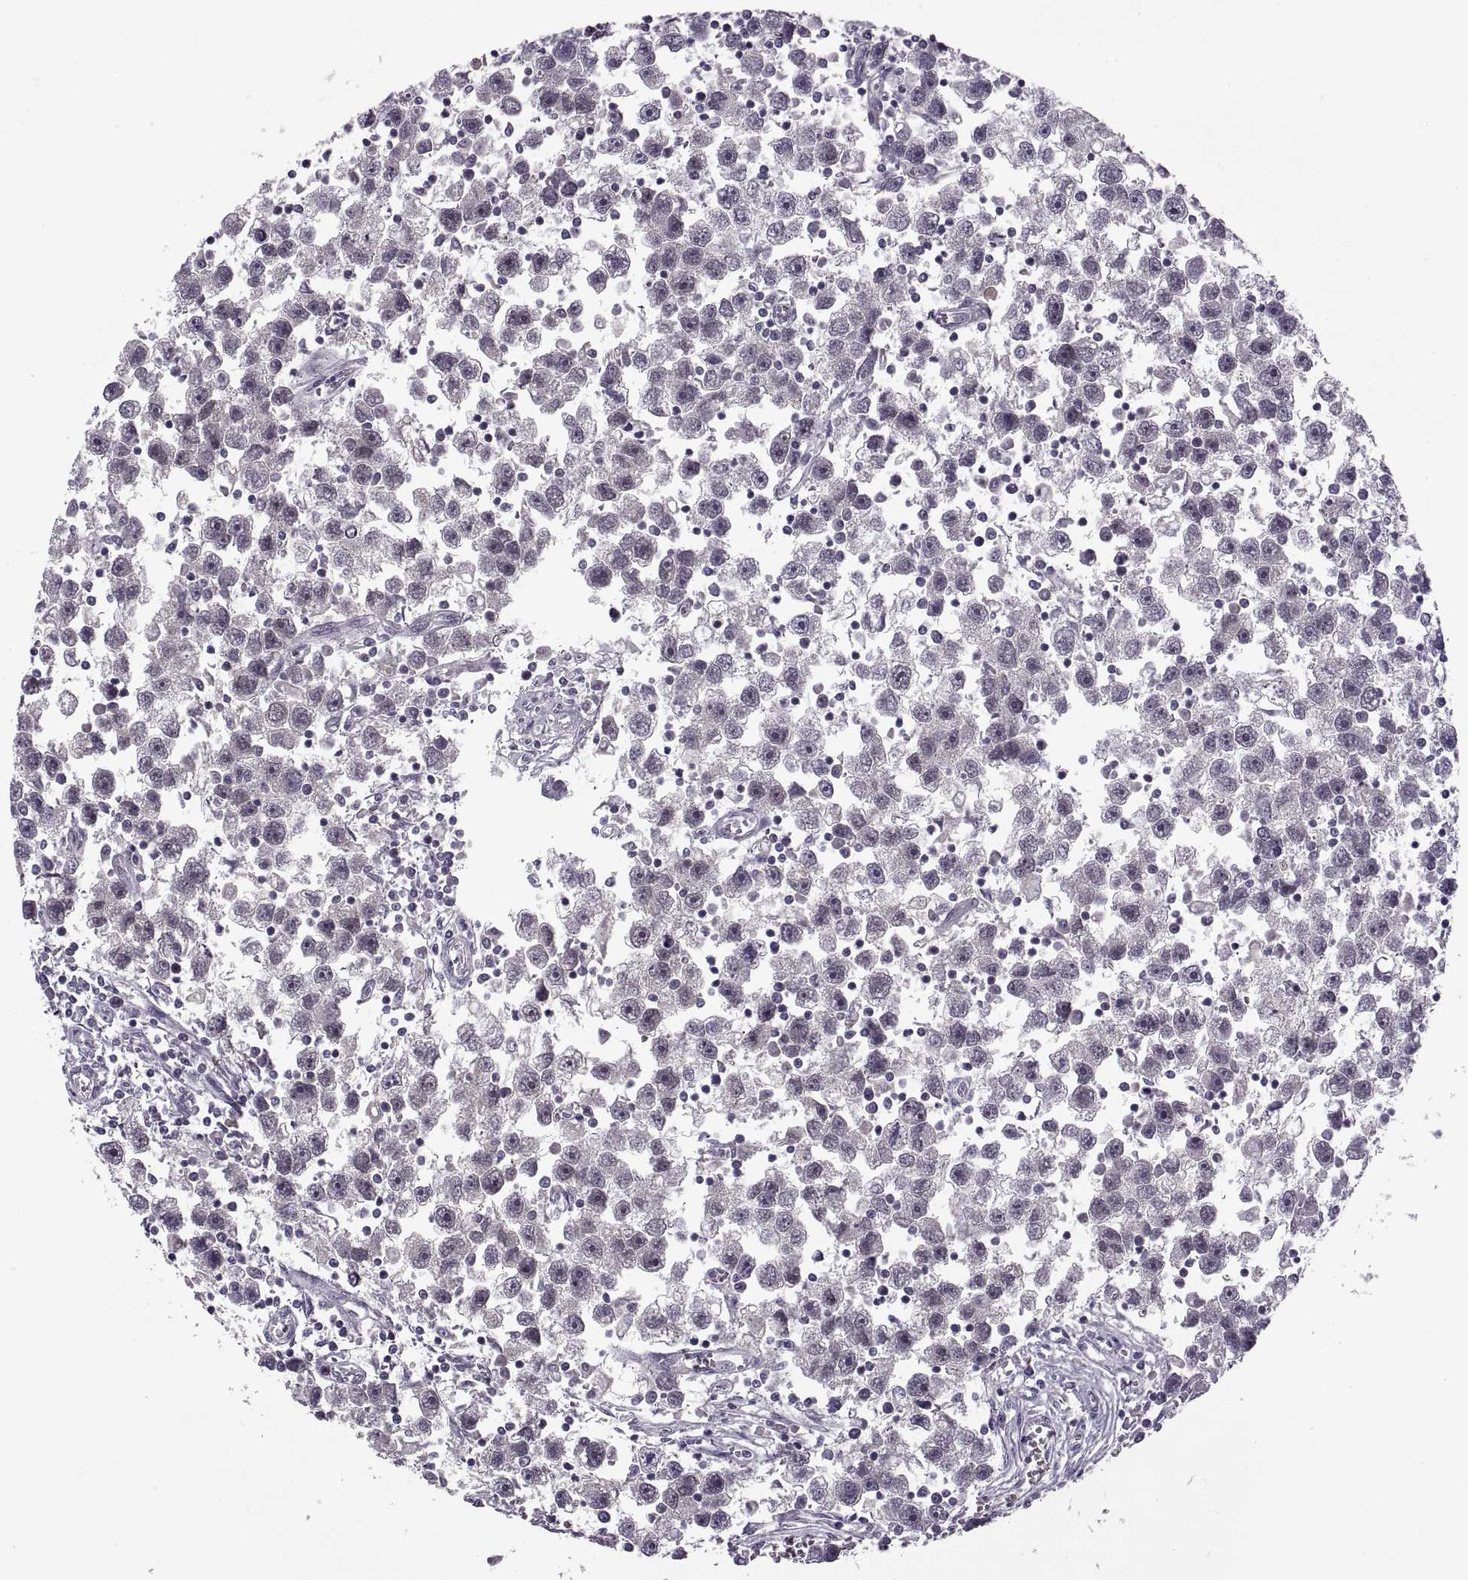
{"staining": {"intensity": "negative", "quantity": "none", "location": "none"}, "tissue": "testis cancer", "cell_type": "Tumor cells", "image_type": "cancer", "snomed": [{"axis": "morphology", "description": "Seminoma, NOS"}, {"axis": "topography", "description": "Testis"}], "caption": "High magnification brightfield microscopy of testis cancer (seminoma) stained with DAB (3,3'-diaminobenzidine) (brown) and counterstained with hematoxylin (blue): tumor cells show no significant staining.", "gene": "CACNA1F", "patient": {"sex": "male", "age": 30}}